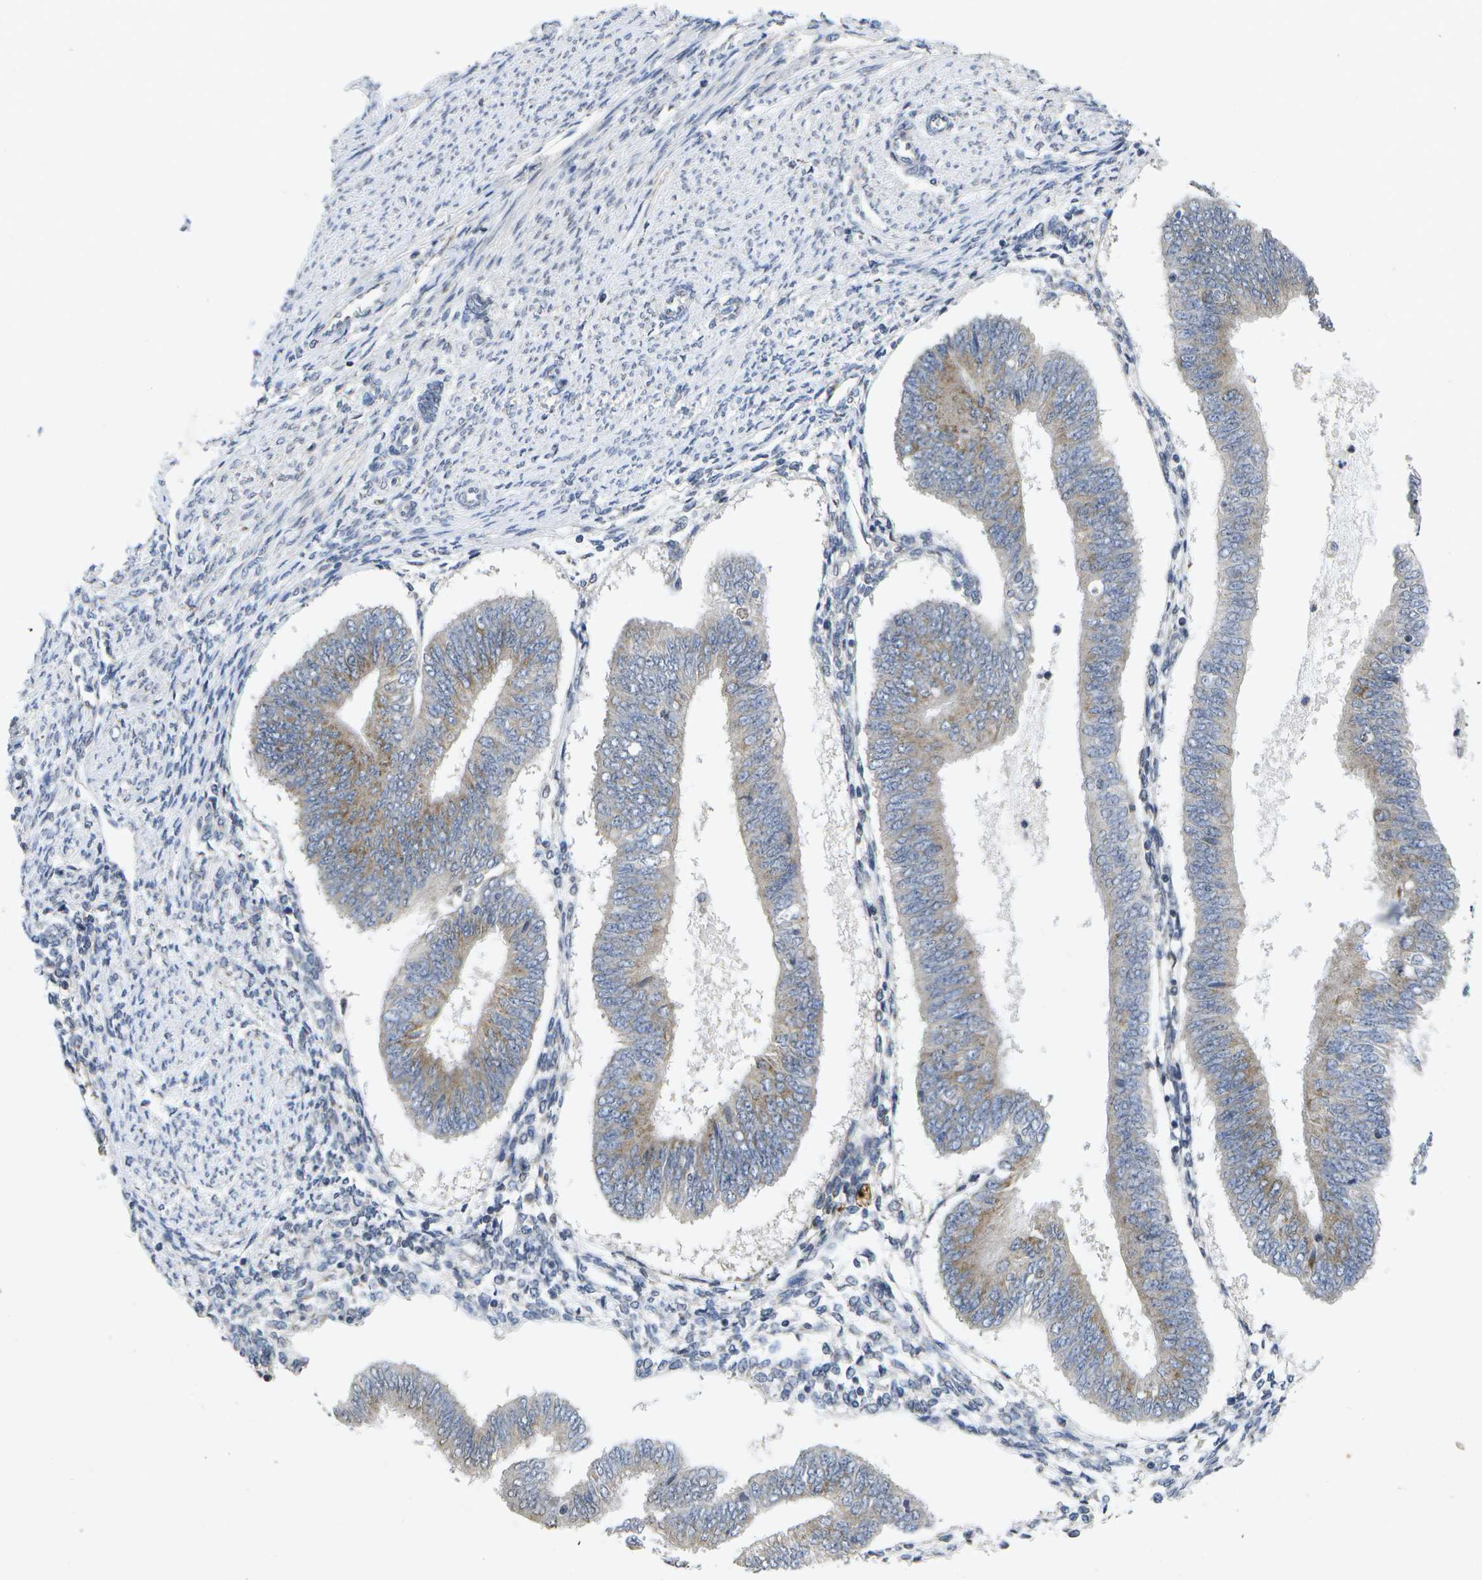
{"staining": {"intensity": "weak", "quantity": ">75%", "location": "cytoplasmic/membranous"}, "tissue": "endometrial cancer", "cell_type": "Tumor cells", "image_type": "cancer", "snomed": [{"axis": "morphology", "description": "Adenocarcinoma, NOS"}, {"axis": "topography", "description": "Endometrium"}], "caption": "This is an image of immunohistochemistry (IHC) staining of endometrial adenocarcinoma, which shows weak positivity in the cytoplasmic/membranous of tumor cells.", "gene": "KDELR1", "patient": {"sex": "female", "age": 58}}